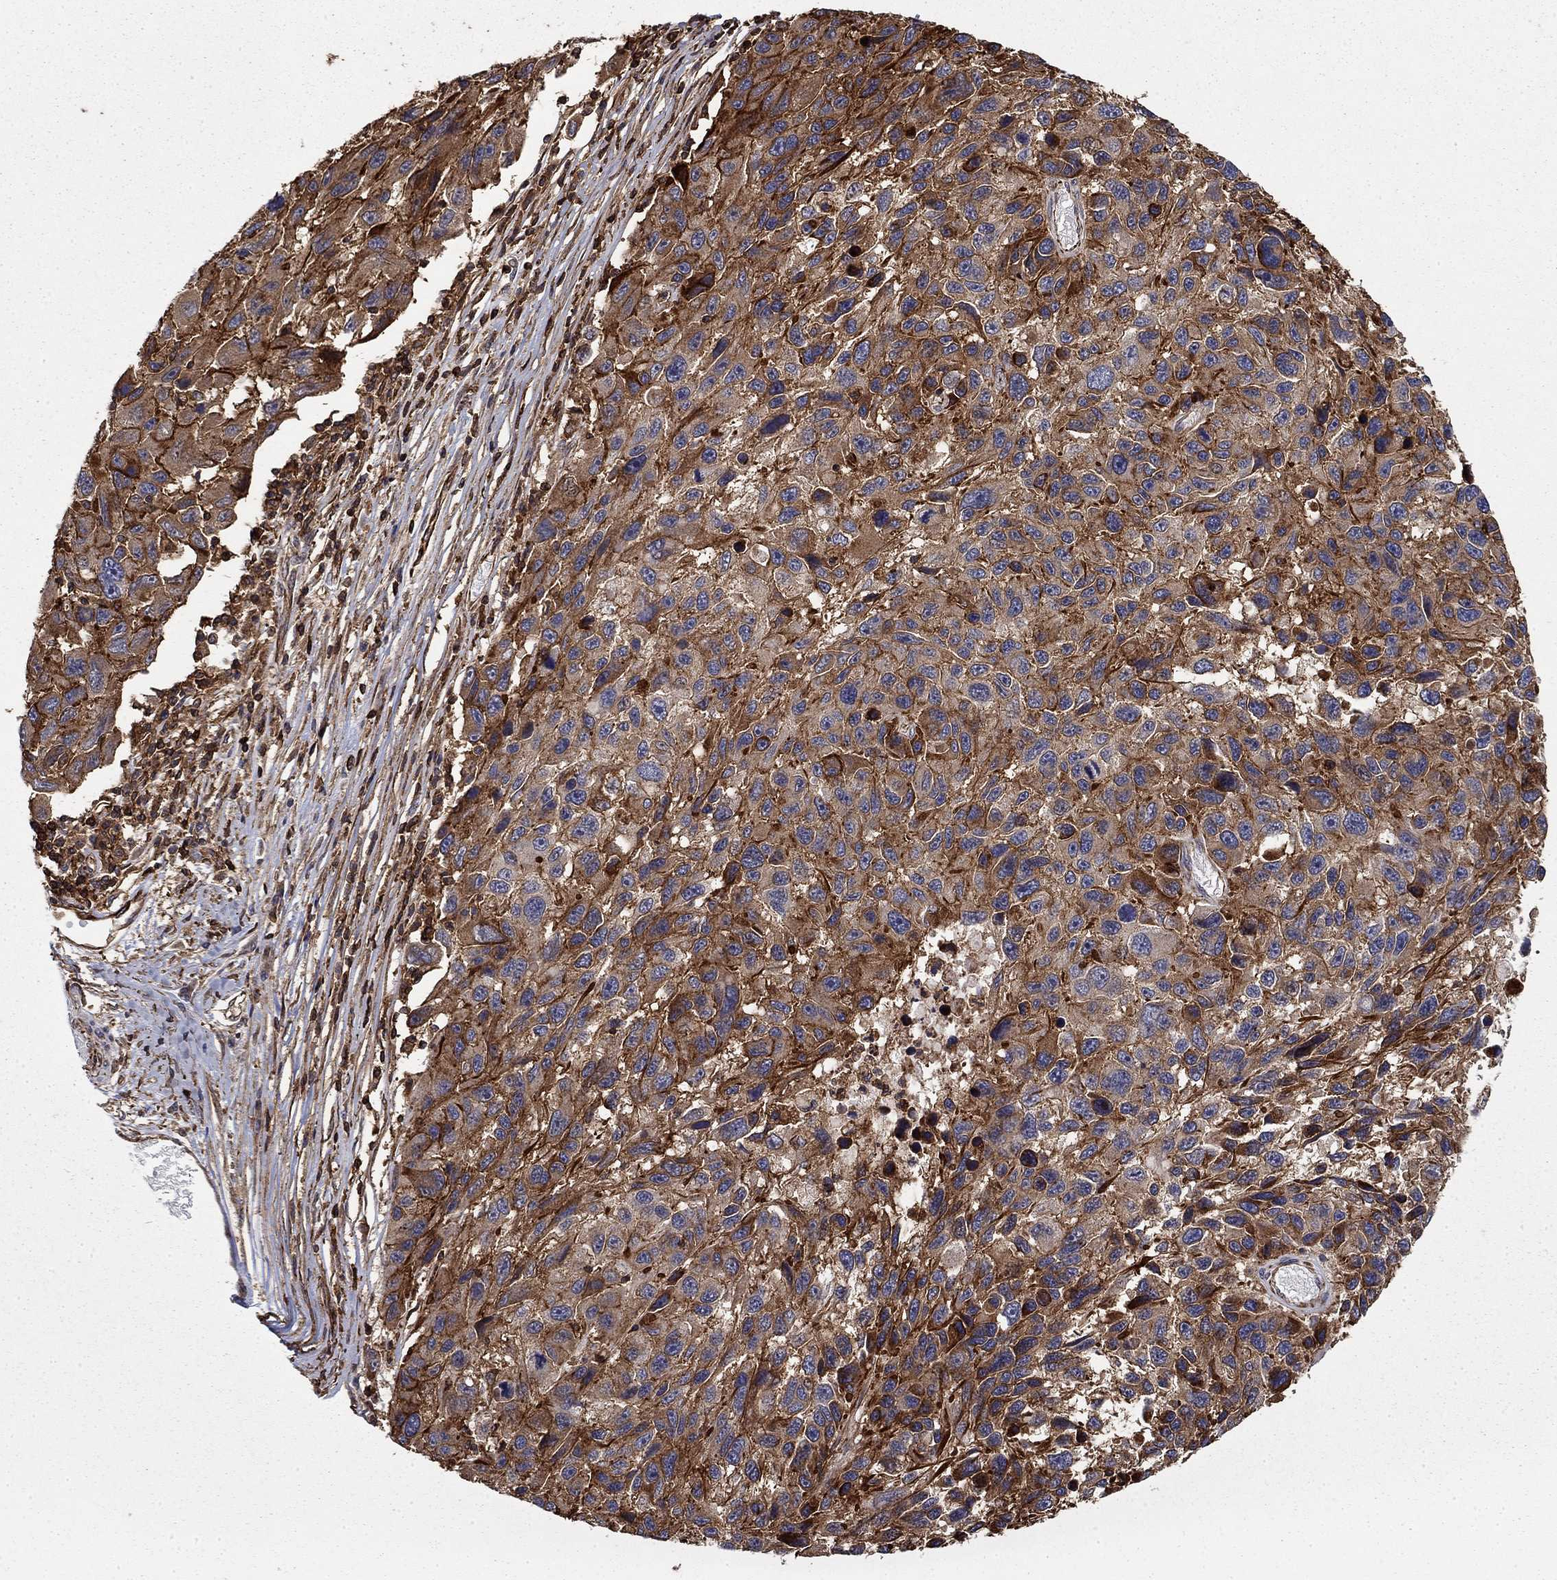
{"staining": {"intensity": "strong", "quantity": "25%-75%", "location": "cytoplasmic/membranous"}, "tissue": "melanoma", "cell_type": "Tumor cells", "image_type": "cancer", "snomed": [{"axis": "morphology", "description": "Malignant melanoma, NOS"}, {"axis": "topography", "description": "Skin"}], "caption": "Malignant melanoma stained for a protein demonstrates strong cytoplasmic/membranous positivity in tumor cells. (DAB (3,3'-diaminobenzidine) IHC, brown staining for protein, blue staining for nuclei).", "gene": "ADM", "patient": {"sex": "male", "age": 53}}